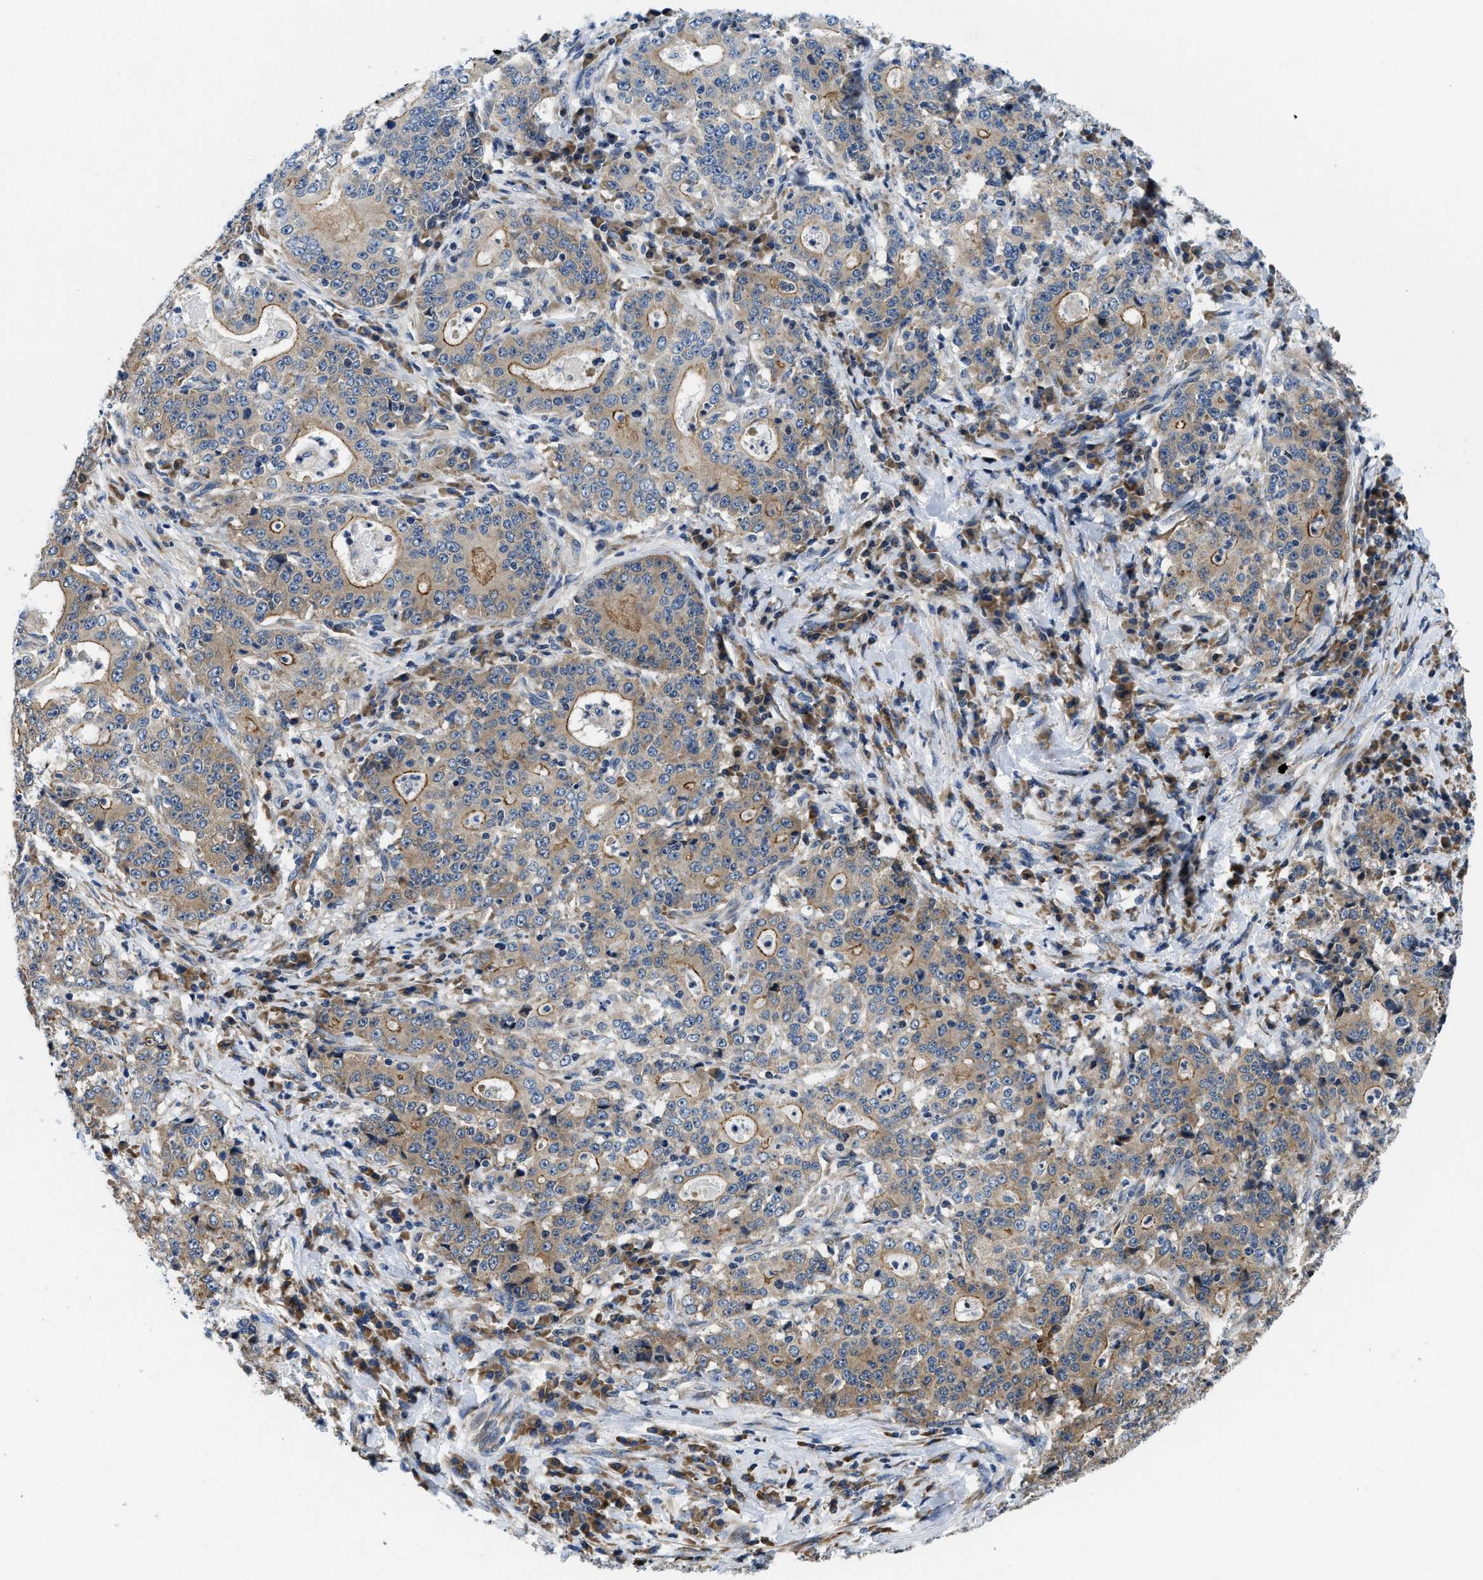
{"staining": {"intensity": "weak", "quantity": ">75%", "location": "cytoplasmic/membranous"}, "tissue": "stomach cancer", "cell_type": "Tumor cells", "image_type": "cancer", "snomed": [{"axis": "morphology", "description": "Normal tissue, NOS"}, {"axis": "morphology", "description": "Adenocarcinoma, NOS"}, {"axis": "topography", "description": "Stomach, upper"}, {"axis": "topography", "description": "Stomach"}], "caption": "Immunohistochemical staining of human adenocarcinoma (stomach) displays weak cytoplasmic/membranous protein expression in approximately >75% of tumor cells.", "gene": "IKBKE", "patient": {"sex": "male", "age": 59}}